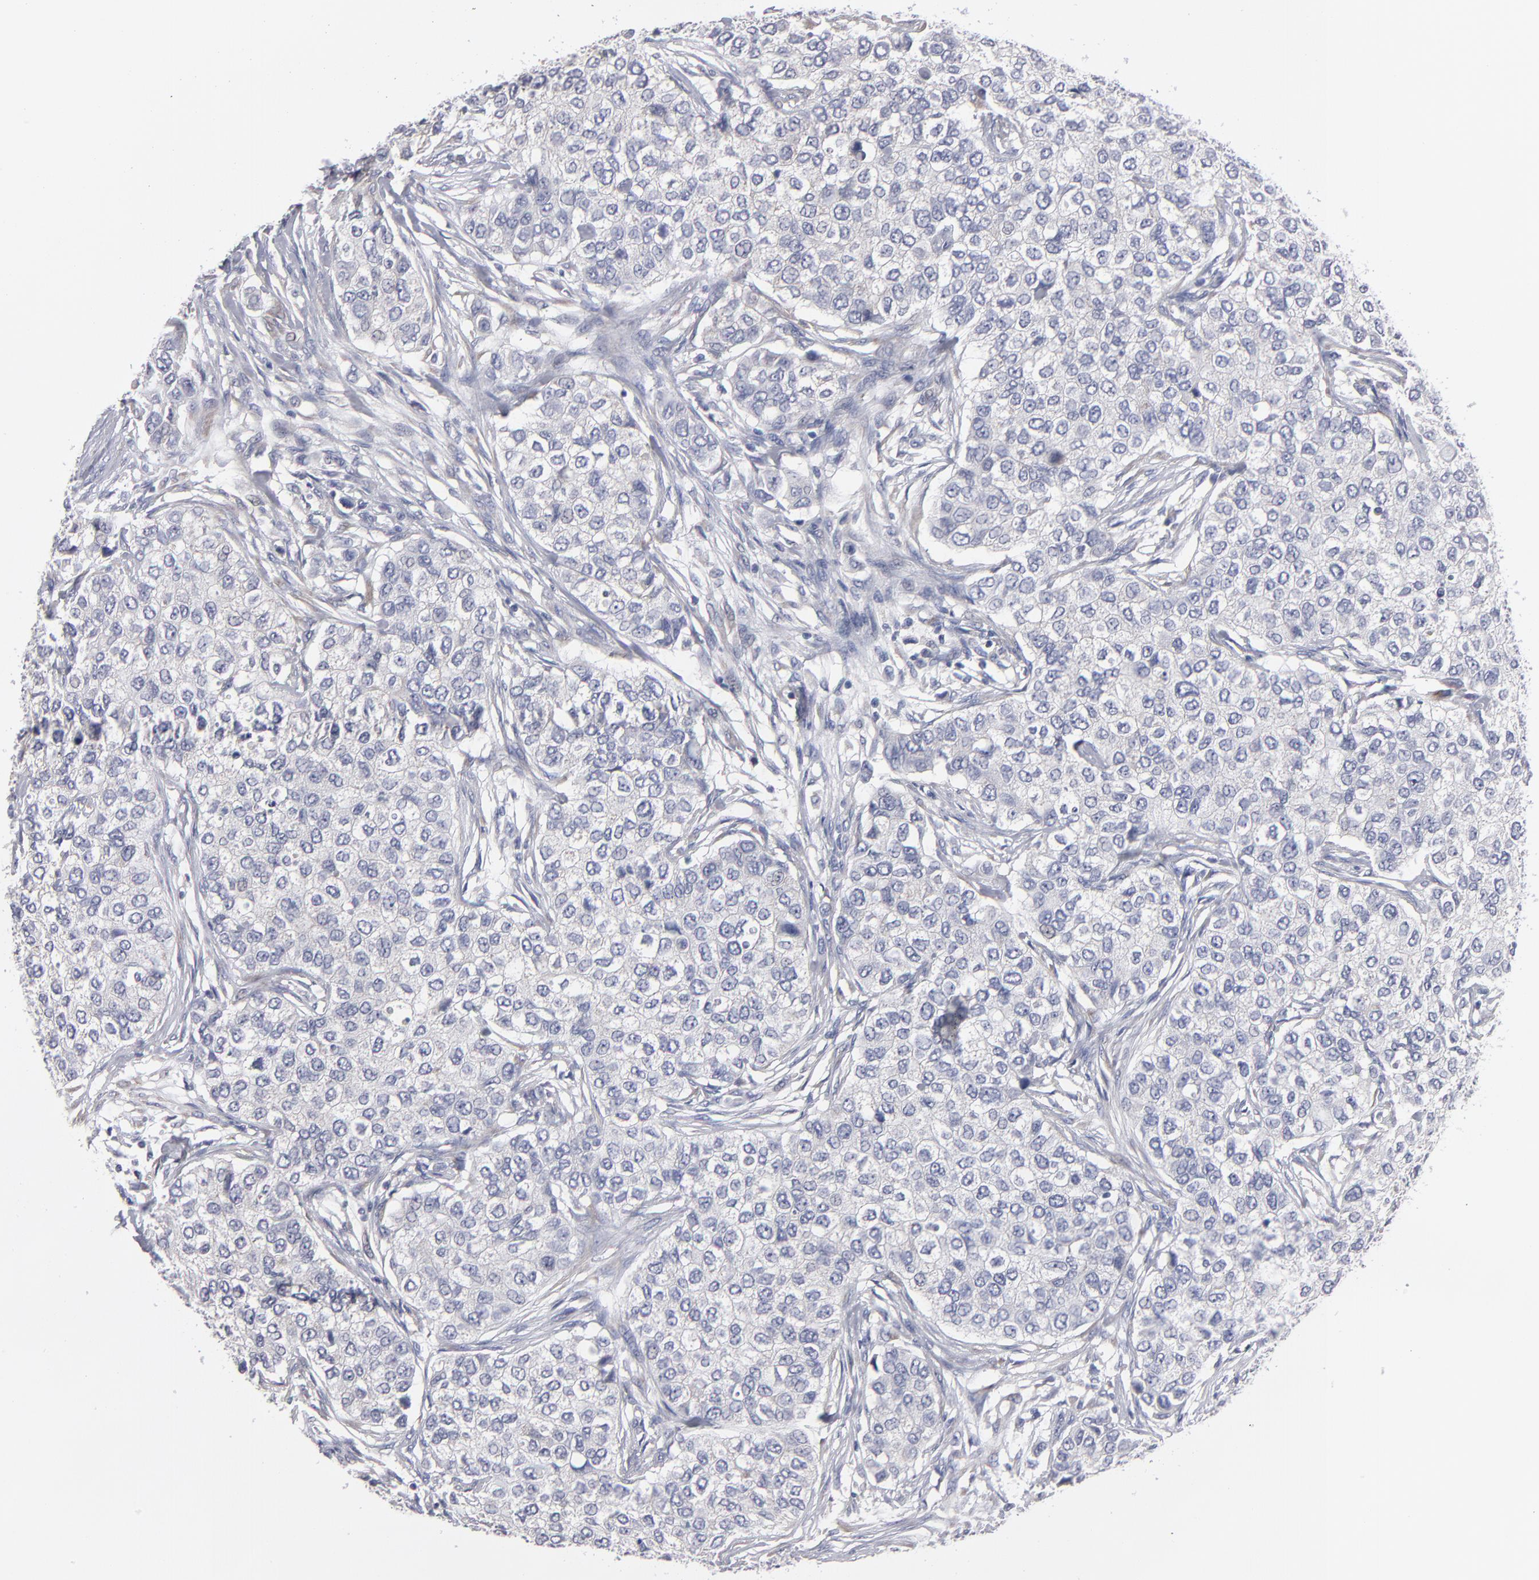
{"staining": {"intensity": "weak", "quantity": "<25%", "location": "cytoplasmic/membranous"}, "tissue": "breast cancer", "cell_type": "Tumor cells", "image_type": "cancer", "snomed": [{"axis": "morphology", "description": "Normal tissue, NOS"}, {"axis": "morphology", "description": "Duct carcinoma"}, {"axis": "topography", "description": "Breast"}], "caption": "Immunohistochemistry micrograph of human breast infiltrating ductal carcinoma stained for a protein (brown), which reveals no staining in tumor cells.", "gene": "CCDC80", "patient": {"sex": "female", "age": 49}}